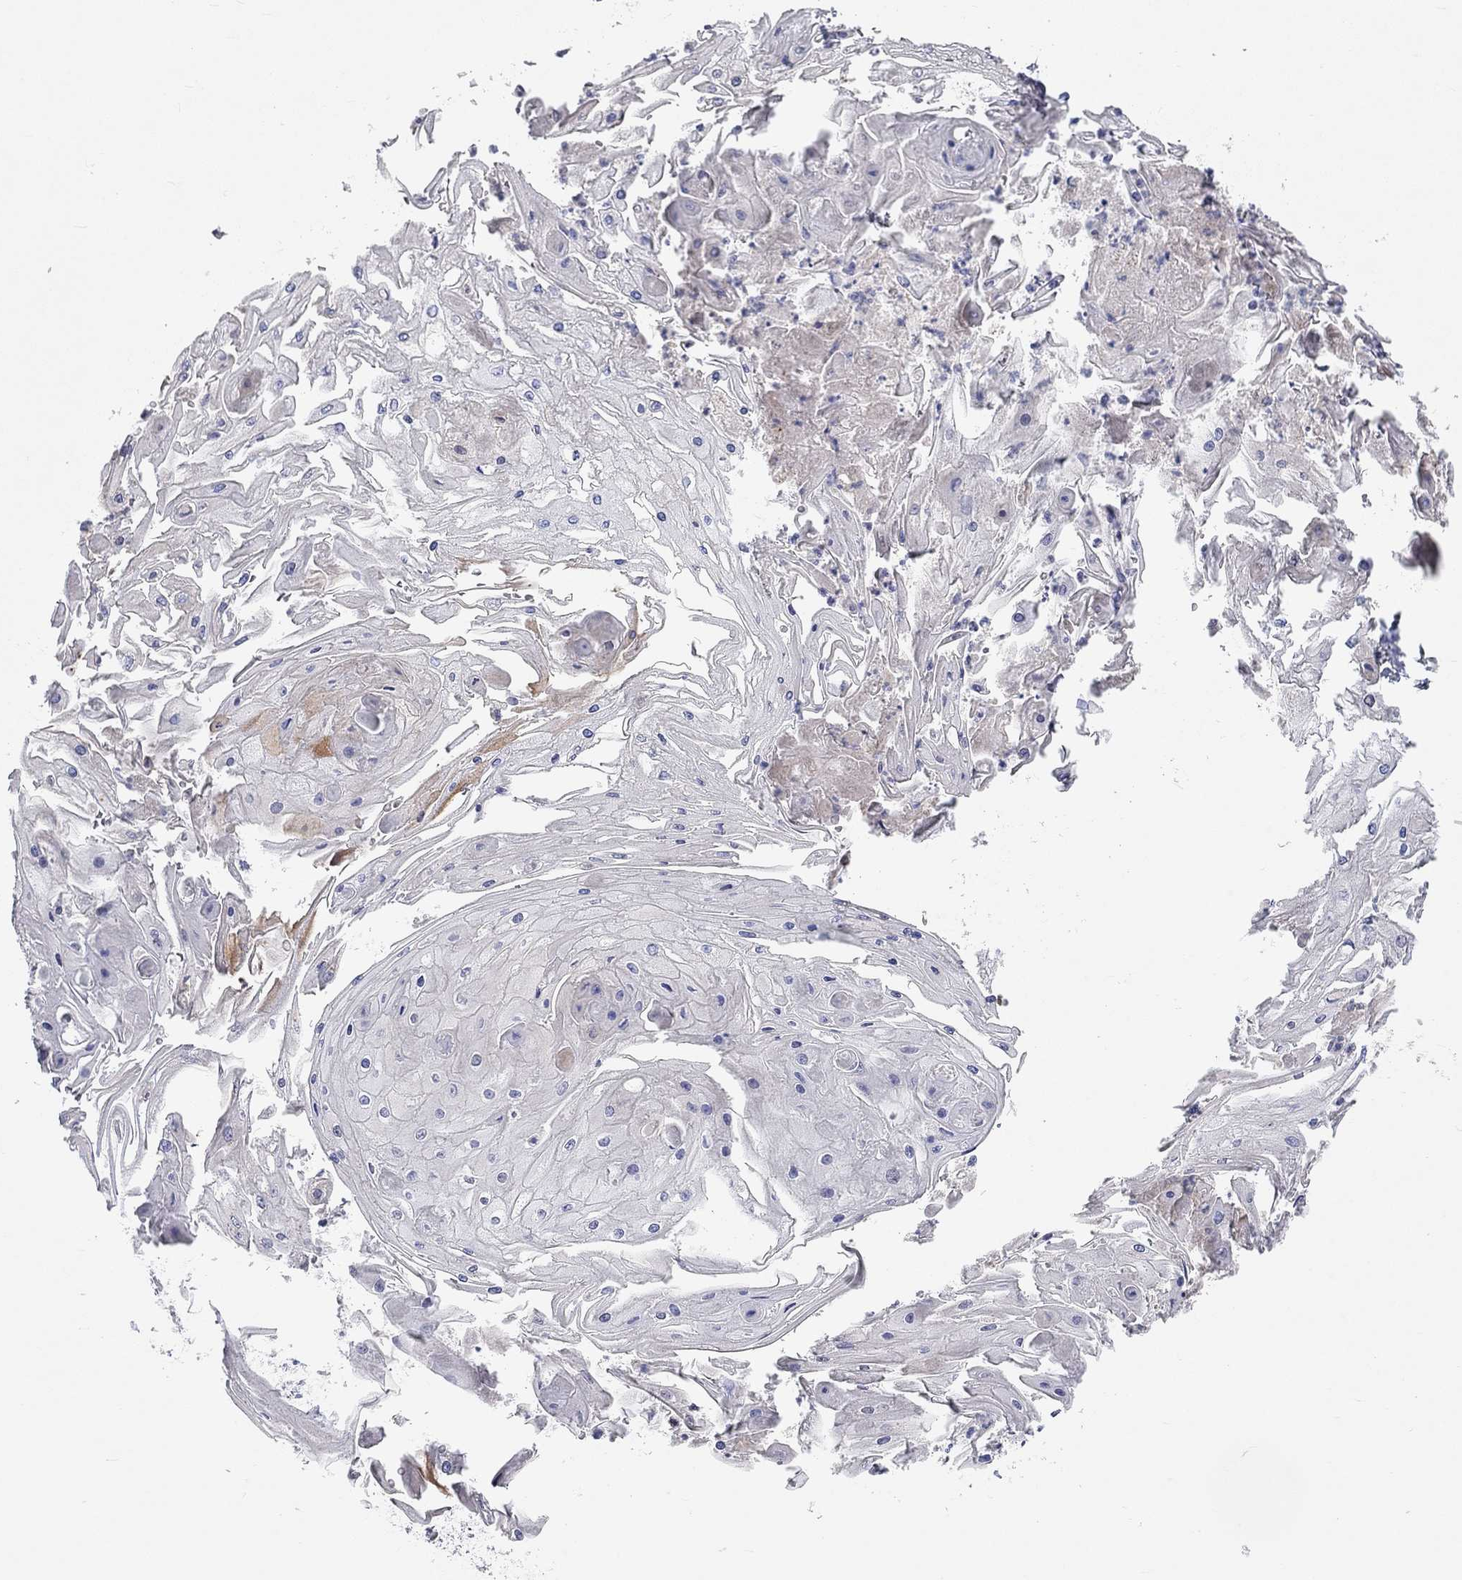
{"staining": {"intensity": "negative", "quantity": "none", "location": "none"}, "tissue": "skin cancer", "cell_type": "Tumor cells", "image_type": "cancer", "snomed": [{"axis": "morphology", "description": "Squamous cell carcinoma, NOS"}, {"axis": "topography", "description": "Skin"}], "caption": "Image shows no significant protein expression in tumor cells of skin cancer.", "gene": "RCAN1", "patient": {"sex": "male", "age": 70}}